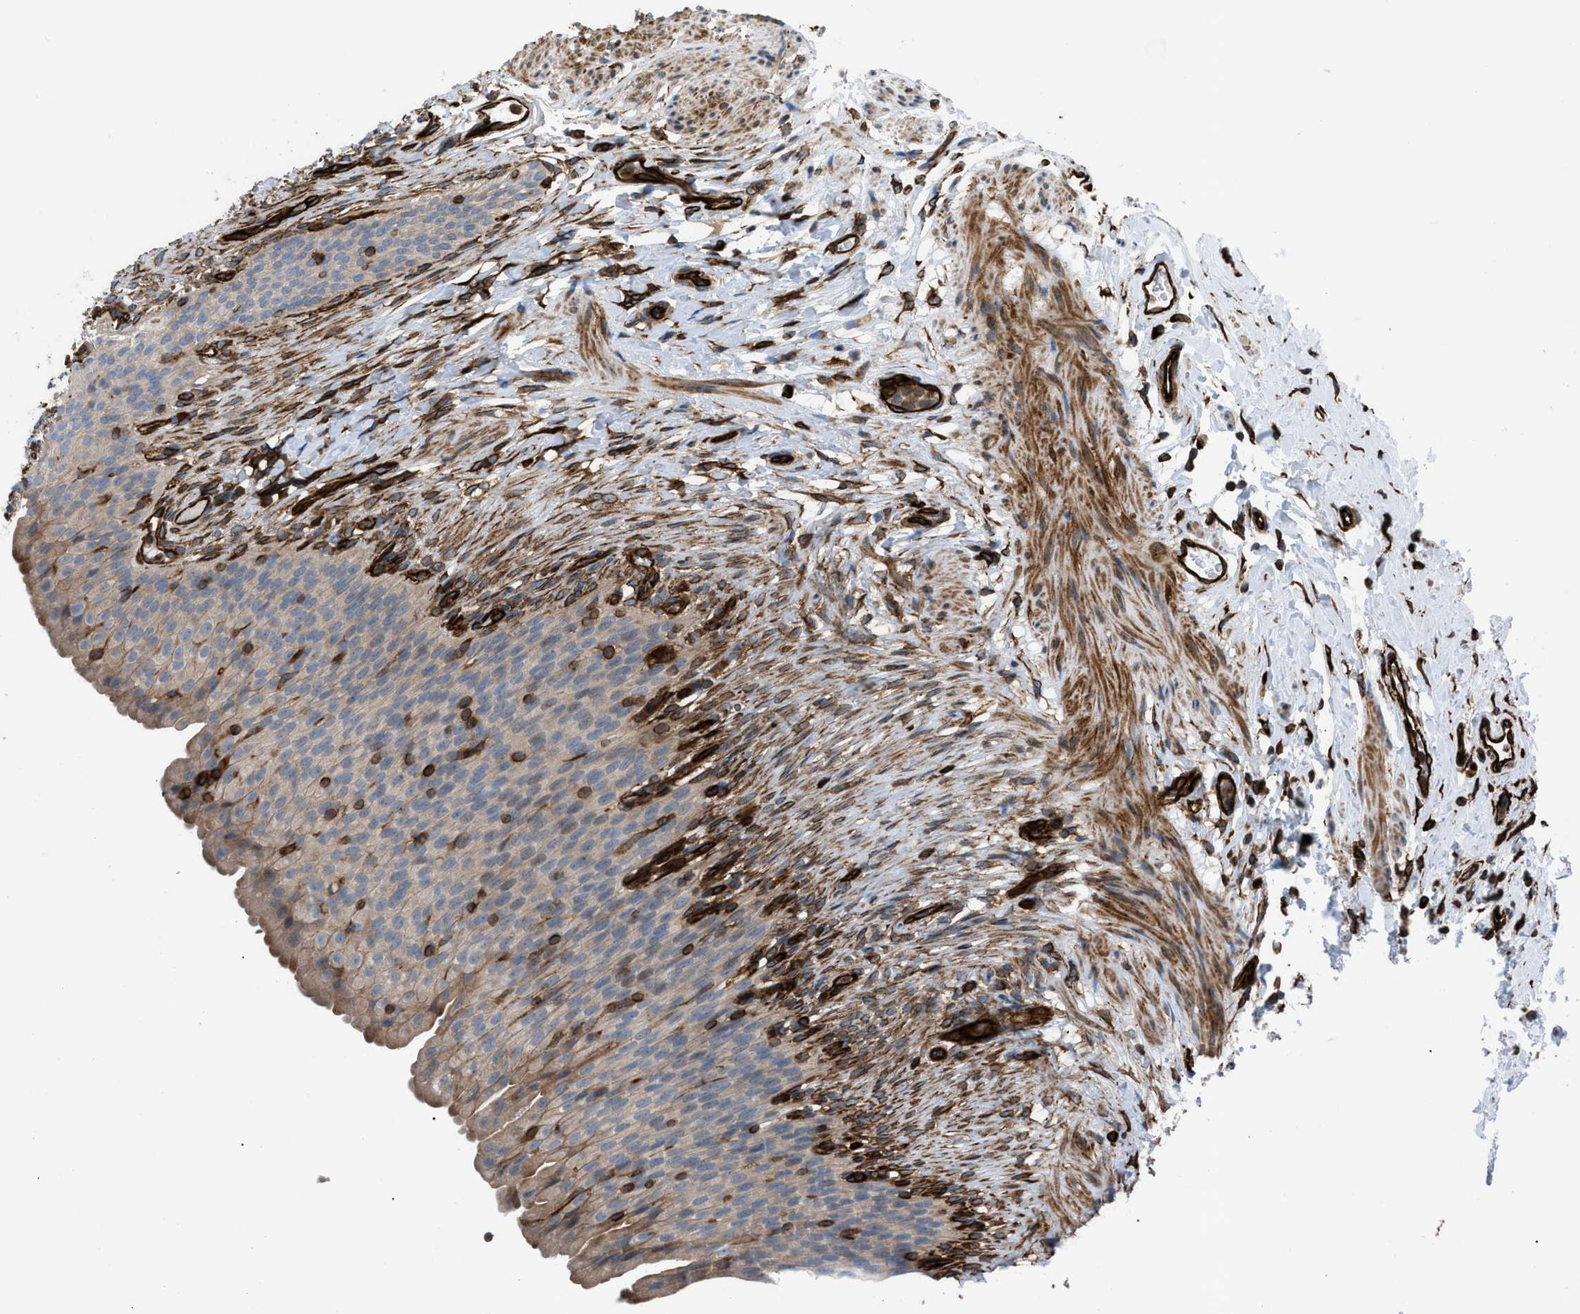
{"staining": {"intensity": "moderate", "quantity": "25%-75%", "location": "cytoplasmic/membranous"}, "tissue": "urinary bladder", "cell_type": "Urothelial cells", "image_type": "normal", "snomed": [{"axis": "morphology", "description": "Normal tissue, NOS"}, {"axis": "topography", "description": "Urinary bladder"}], "caption": "Immunohistochemistry image of normal urinary bladder stained for a protein (brown), which displays medium levels of moderate cytoplasmic/membranous staining in approximately 25%-75% of urothelial cells.", "gene": "PTPRE", "patient": {"sex": "female", "age": 79}}